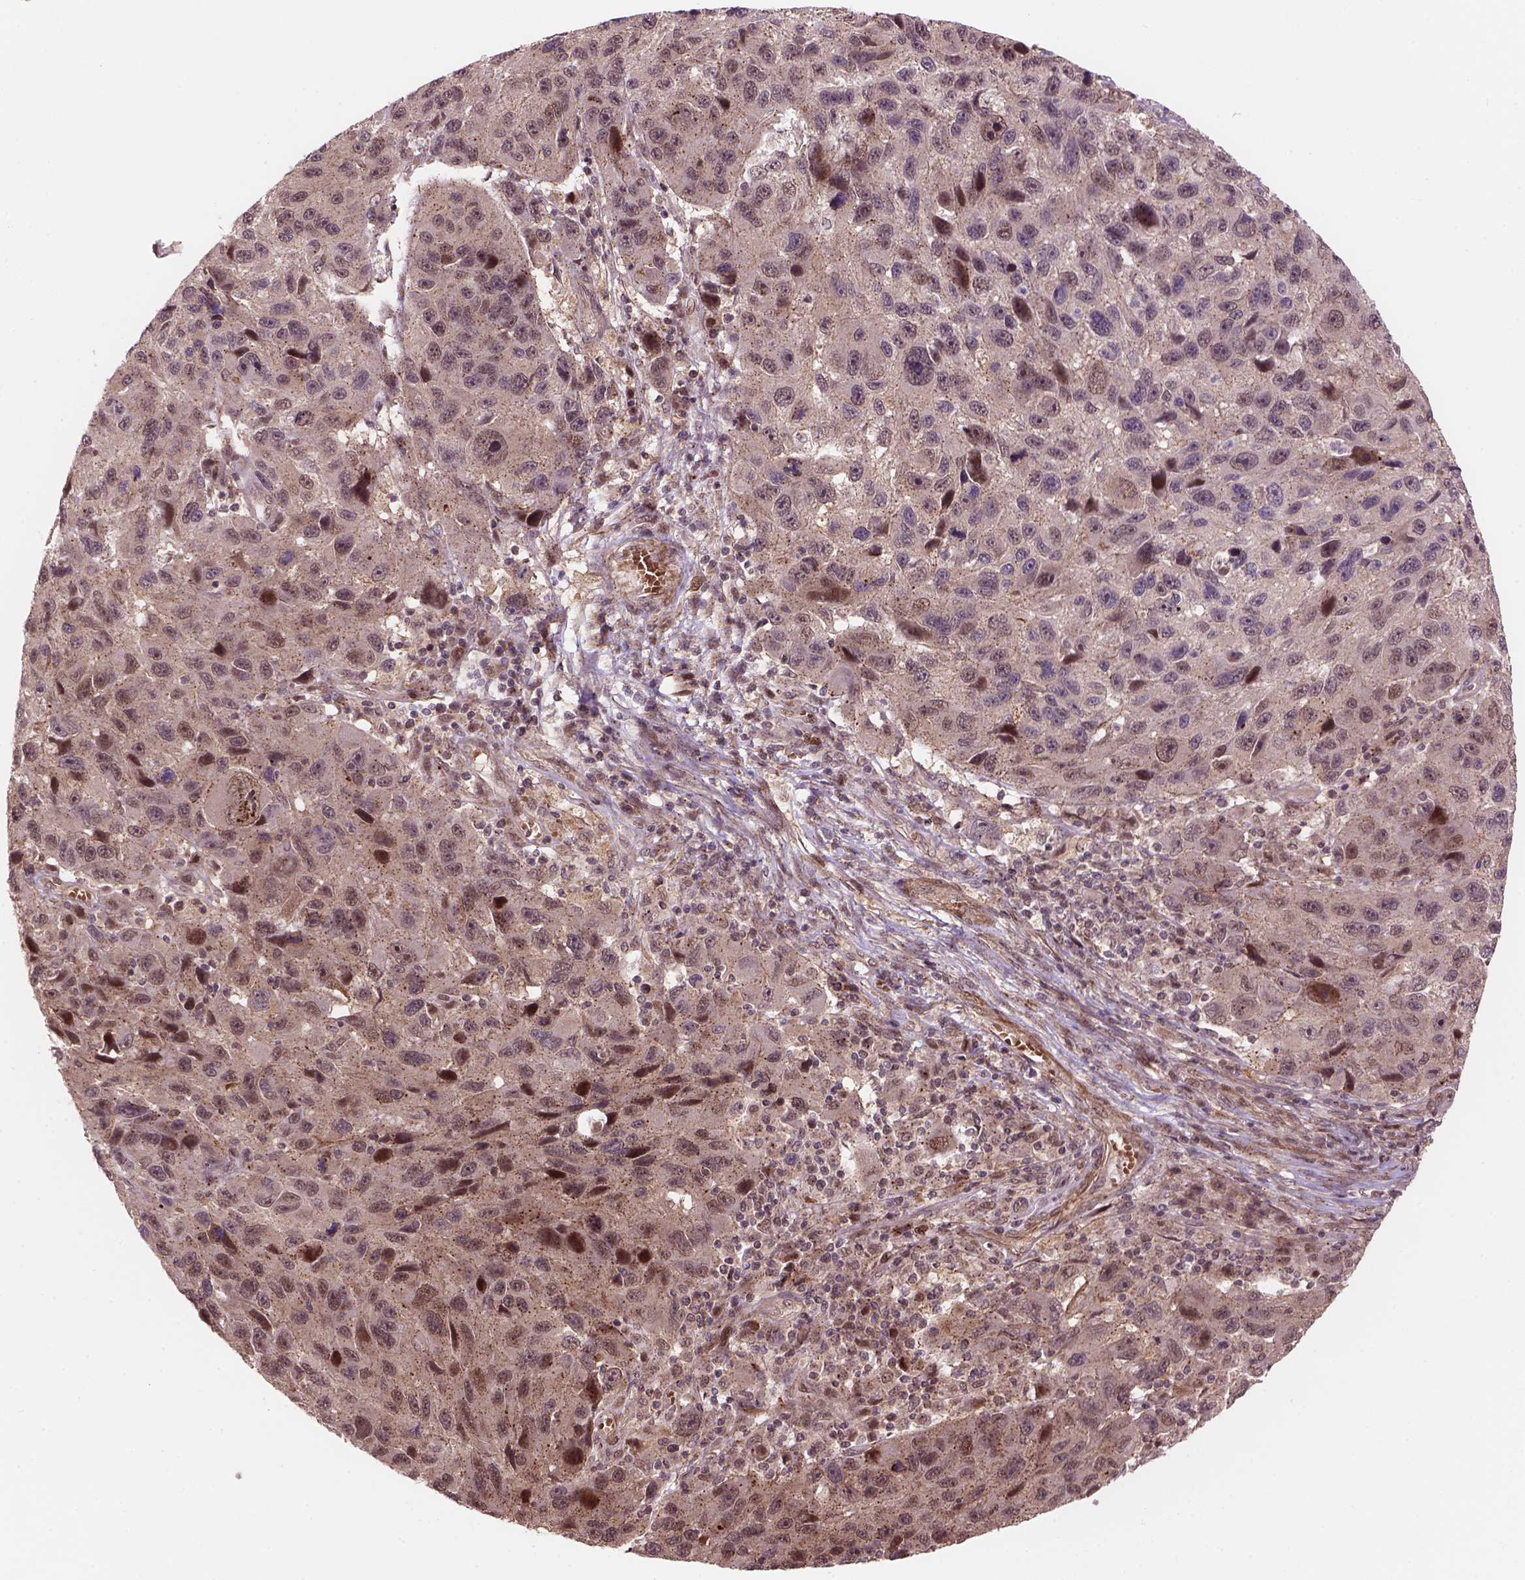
{"staining": {"intensity": "moderate", "quantity": "<25%", "location": "cytoplasmic/membranous,nuclear"}, "tissue": "melanoma", "cell_type": "Tumor cells", "image_type": "cancer", "snomed": [{"axis": "morphology", "description": "Malignant melanoma, NOS"}, {"axis": "topography", "description": "Skin"}], "caption": "Immunohistochemical staining of melanoma demonstrates moderate cytoplasmic/membranous and nuclear protein staining in about <25% of tumor cells.", "gene": "PSMD11", "patient": {"sex": "male", "age": 53}}